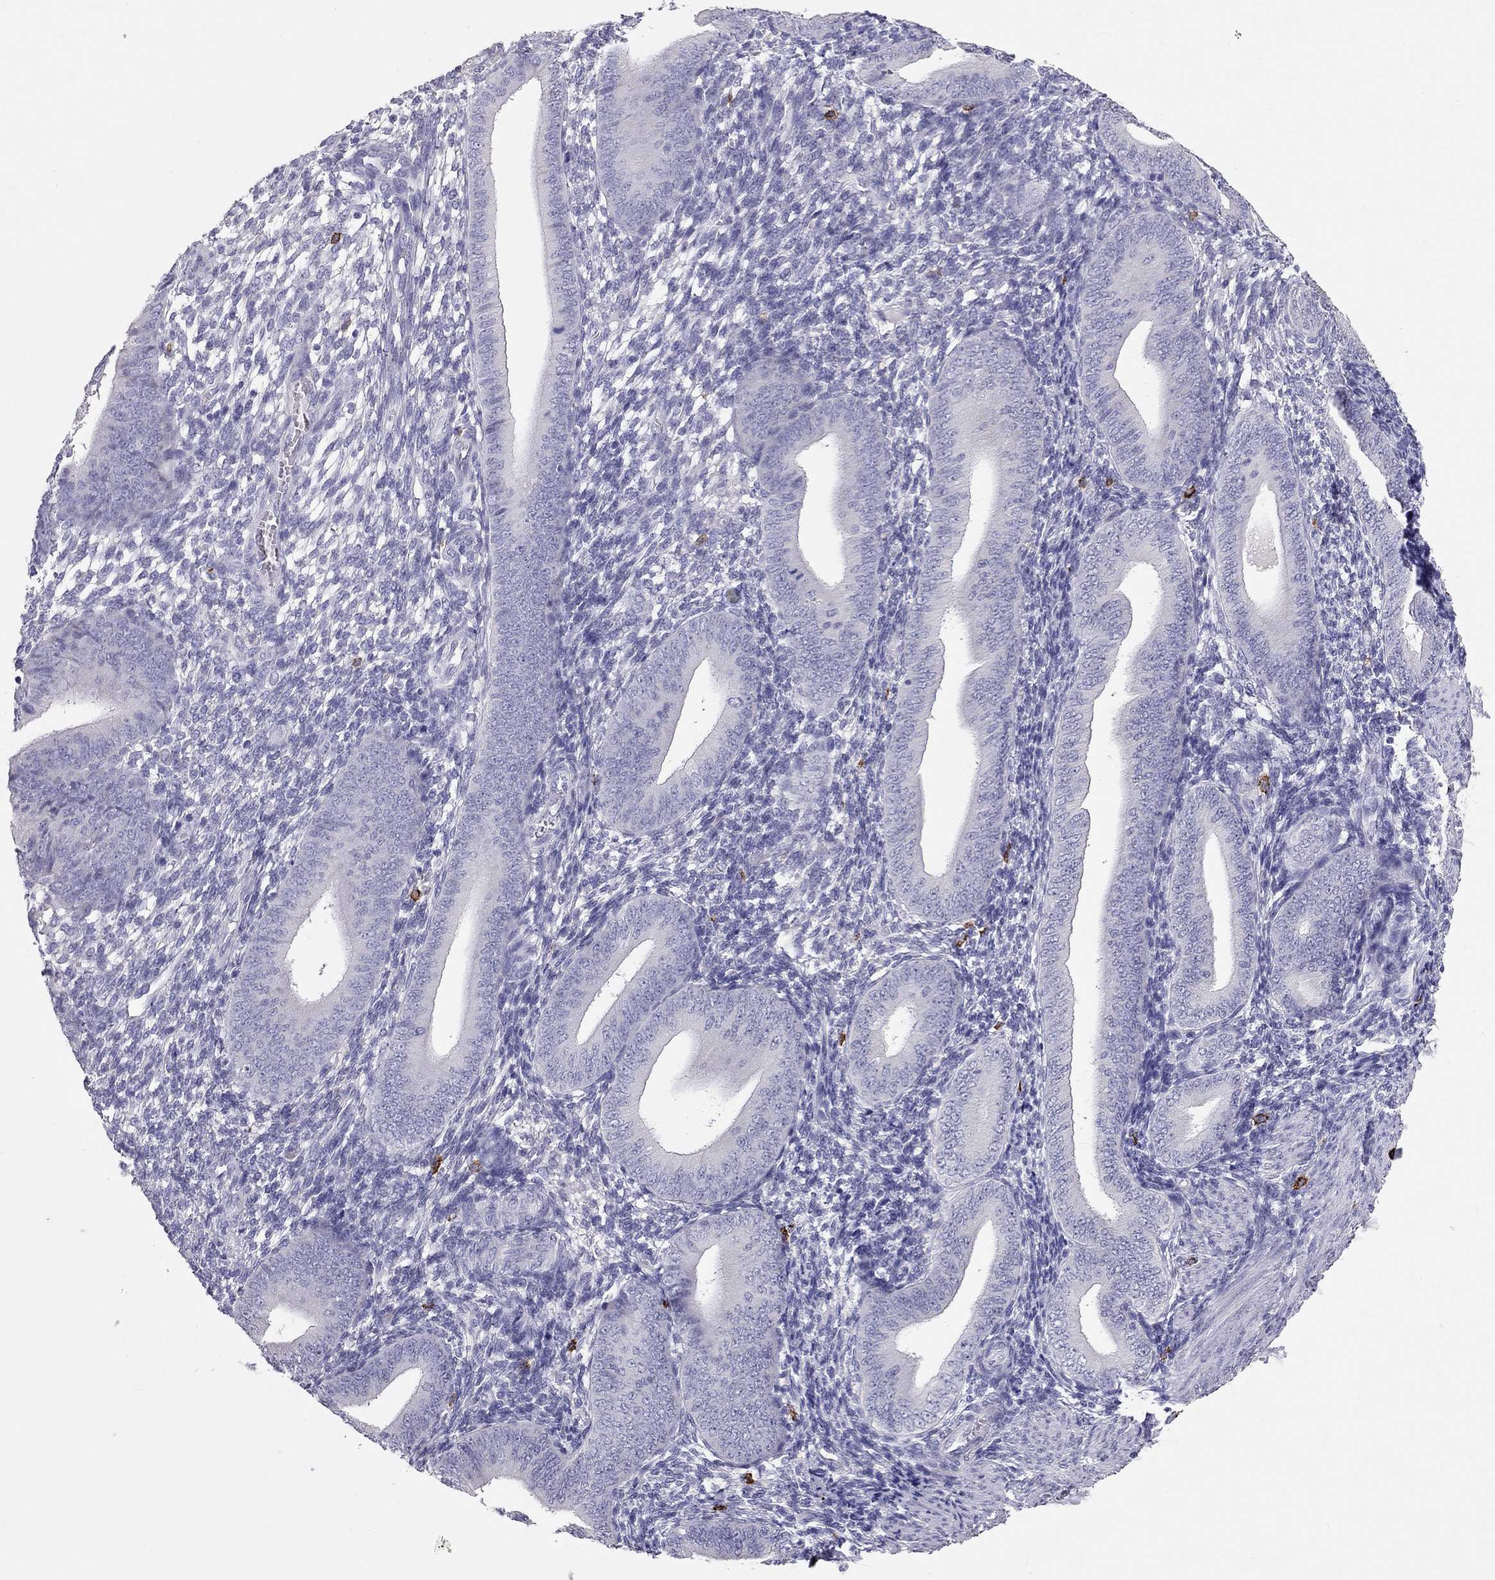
{"staining": {"intensity": "negative", "quantity": "none", "location": "none"}, "tissue": "endometrium", "cell_type": "Cells in endometrial stroma", "image_type": "normal", "snomed": [{"axis": "morphology", "description": "Normal tissue, NOS"}, {"axis": "topography", "description": "Endometrium"}], "caption": "Cells in endometrial stroma are negative for brown protein staining in unremarkable endometrium. (DAB immunohistochemistry, high magnification).", "gene": "IL17REL", "patient": {"sex": "female", "age": 39}}